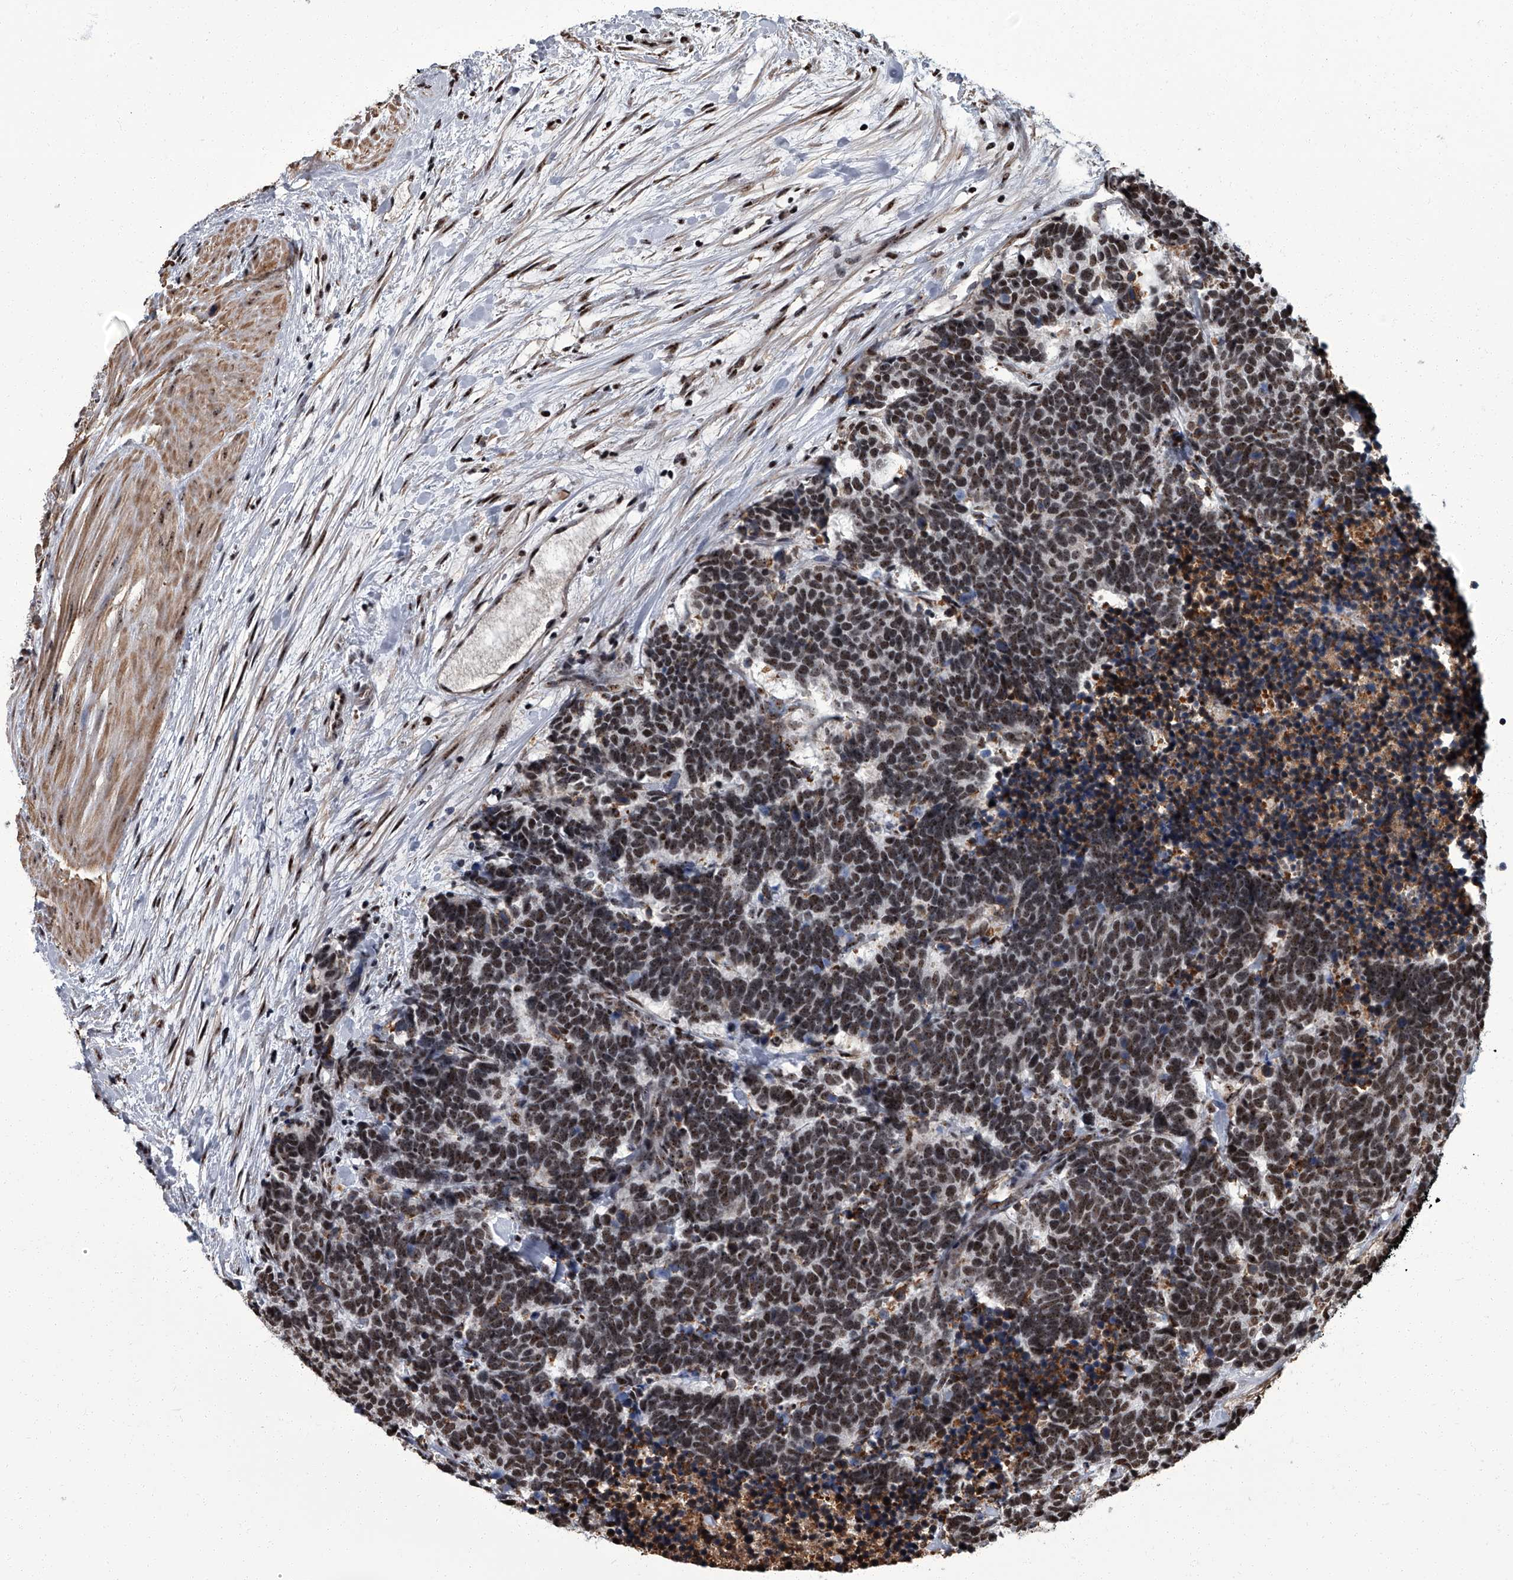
{"staining": {"intensity": "moderate", "quantity": ">75%", "location": "nuclear"}, "tissue": "carcinoid", "cell_type": "Tumor cells", "image_type": "cancer", "snomed": [{"axis": "morphology", "description": "Carcinoma, NOS"}, {"axis": "morphology", "description": "Carcinoid, malignant, NOS"}, {"axis": "topography", "description": "Urinary bladder"}], "caption": "Tumor cells demonstrate medium levels of moderate nuclear staining in about >75% of cells in carcinoid.", "gene": "ZNF518B", "patient": {"sex": "male", "age": 57}}